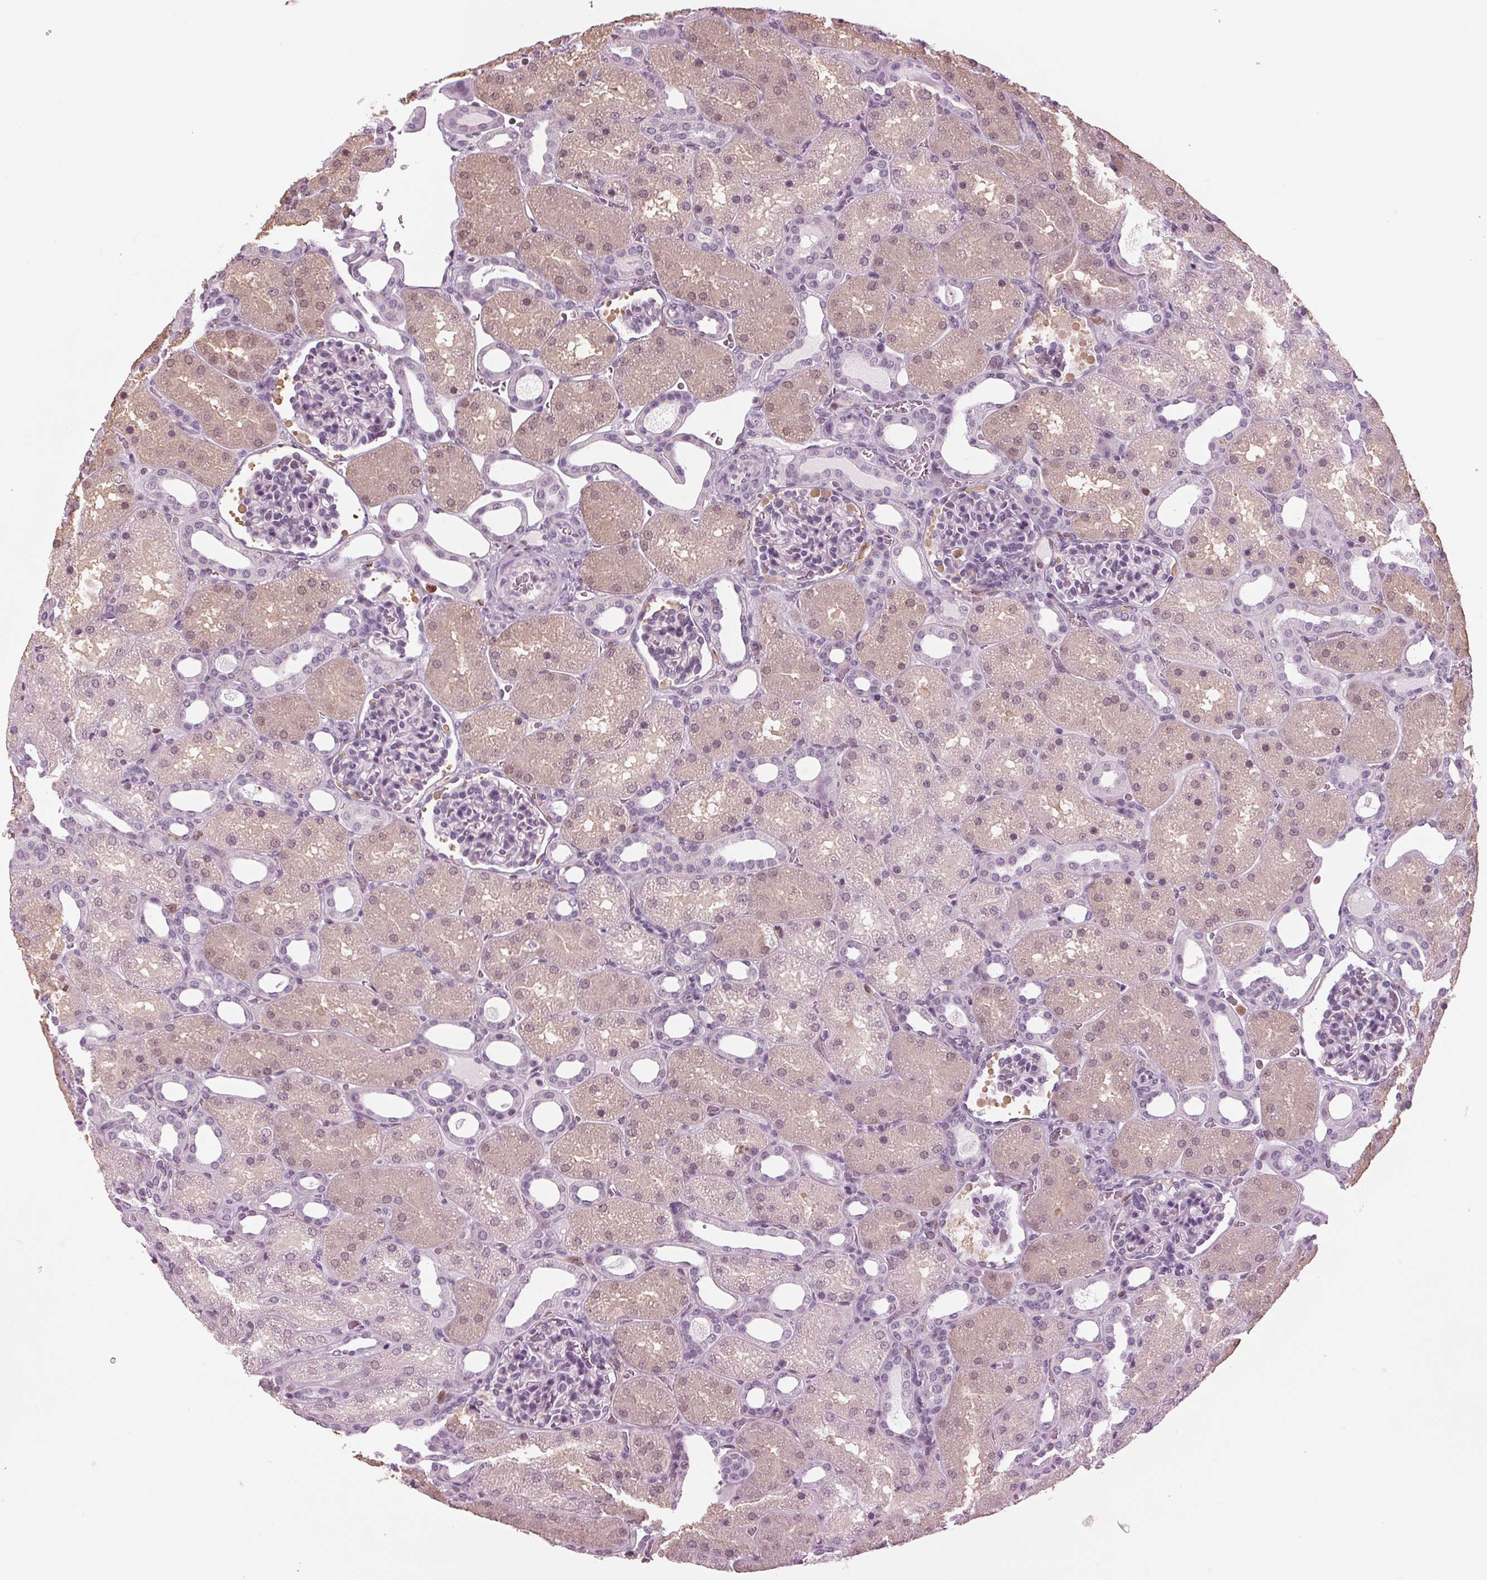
{"staining": {"intensity": "negative", "quantity": "none", "location": "none"}, "tissue": "kidney", "cell_type": "Cells in glomeruli", "image_type": "normal", "snomed": [{"axis": "morphology", "description": "Normal tissue, NOS"}, {"axis": "topography", "description": "Kidney"}], "caption": "Photomicrograph shows no protein positivity in cells in glomeruli of unremarkable kidney.", "gene": "BTLA", "patient": {"sex": "male", "age": 2}}